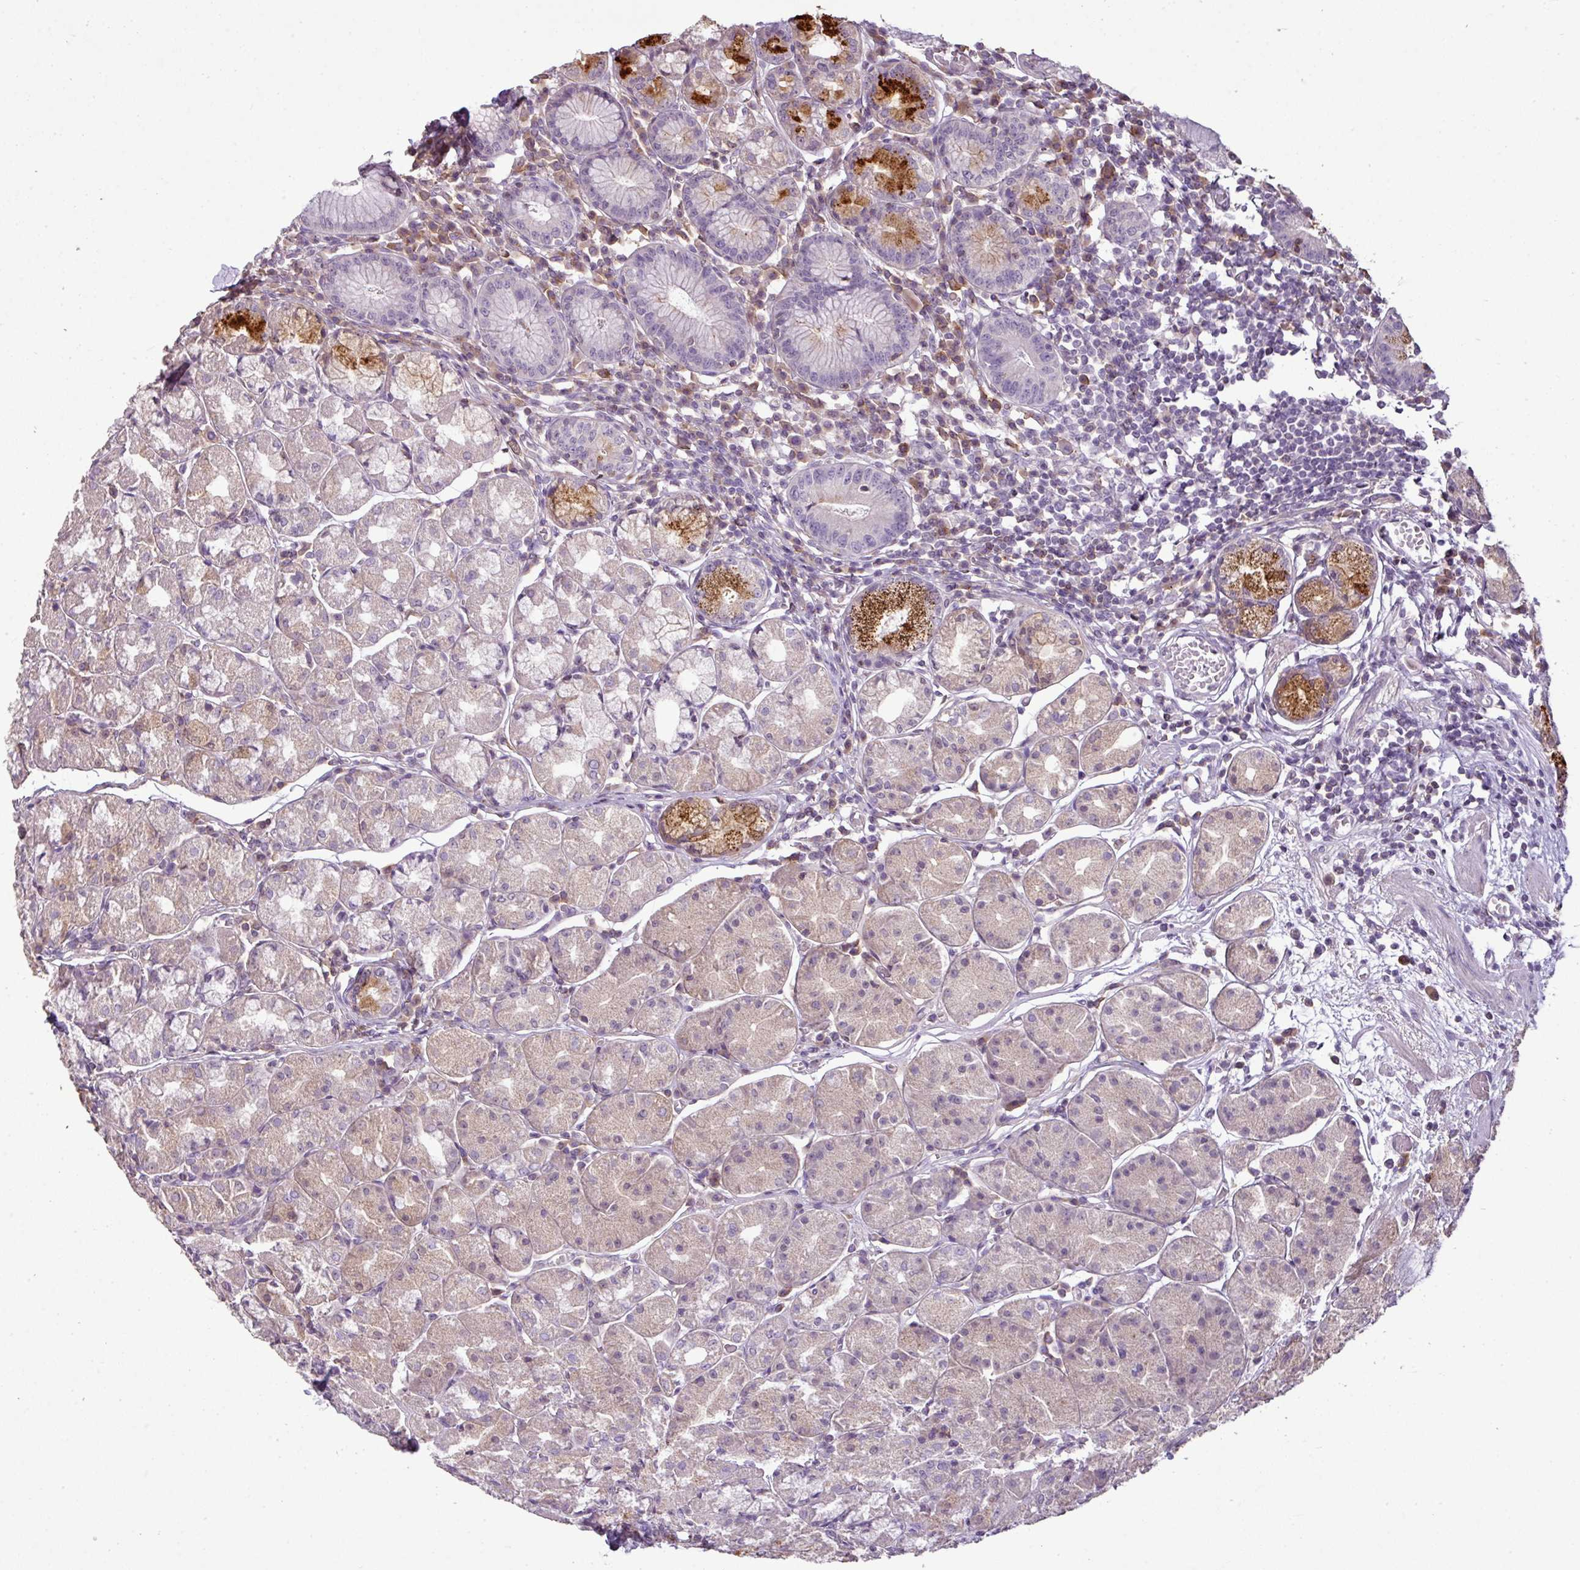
{"staining": {"intensity": "strong", "quantity": "<25%", "location": "cytoplasmic/membranous"}, "tissue": "stomach", "cell_type": "Glandular cells", "image_type": "normal", "snomed": [{"axis": "morphology", "description": "Normal tissue, NOS"}, {"axis": "topography", "description": "Stomach"}], "caption": "Human stomach stained with a brown dye demonstrates strong cytoplasmic/membranous positive expression in about <25% of glandular cells.", "gene": "LY9", "patient": {"sex": "male", "age": 55}}